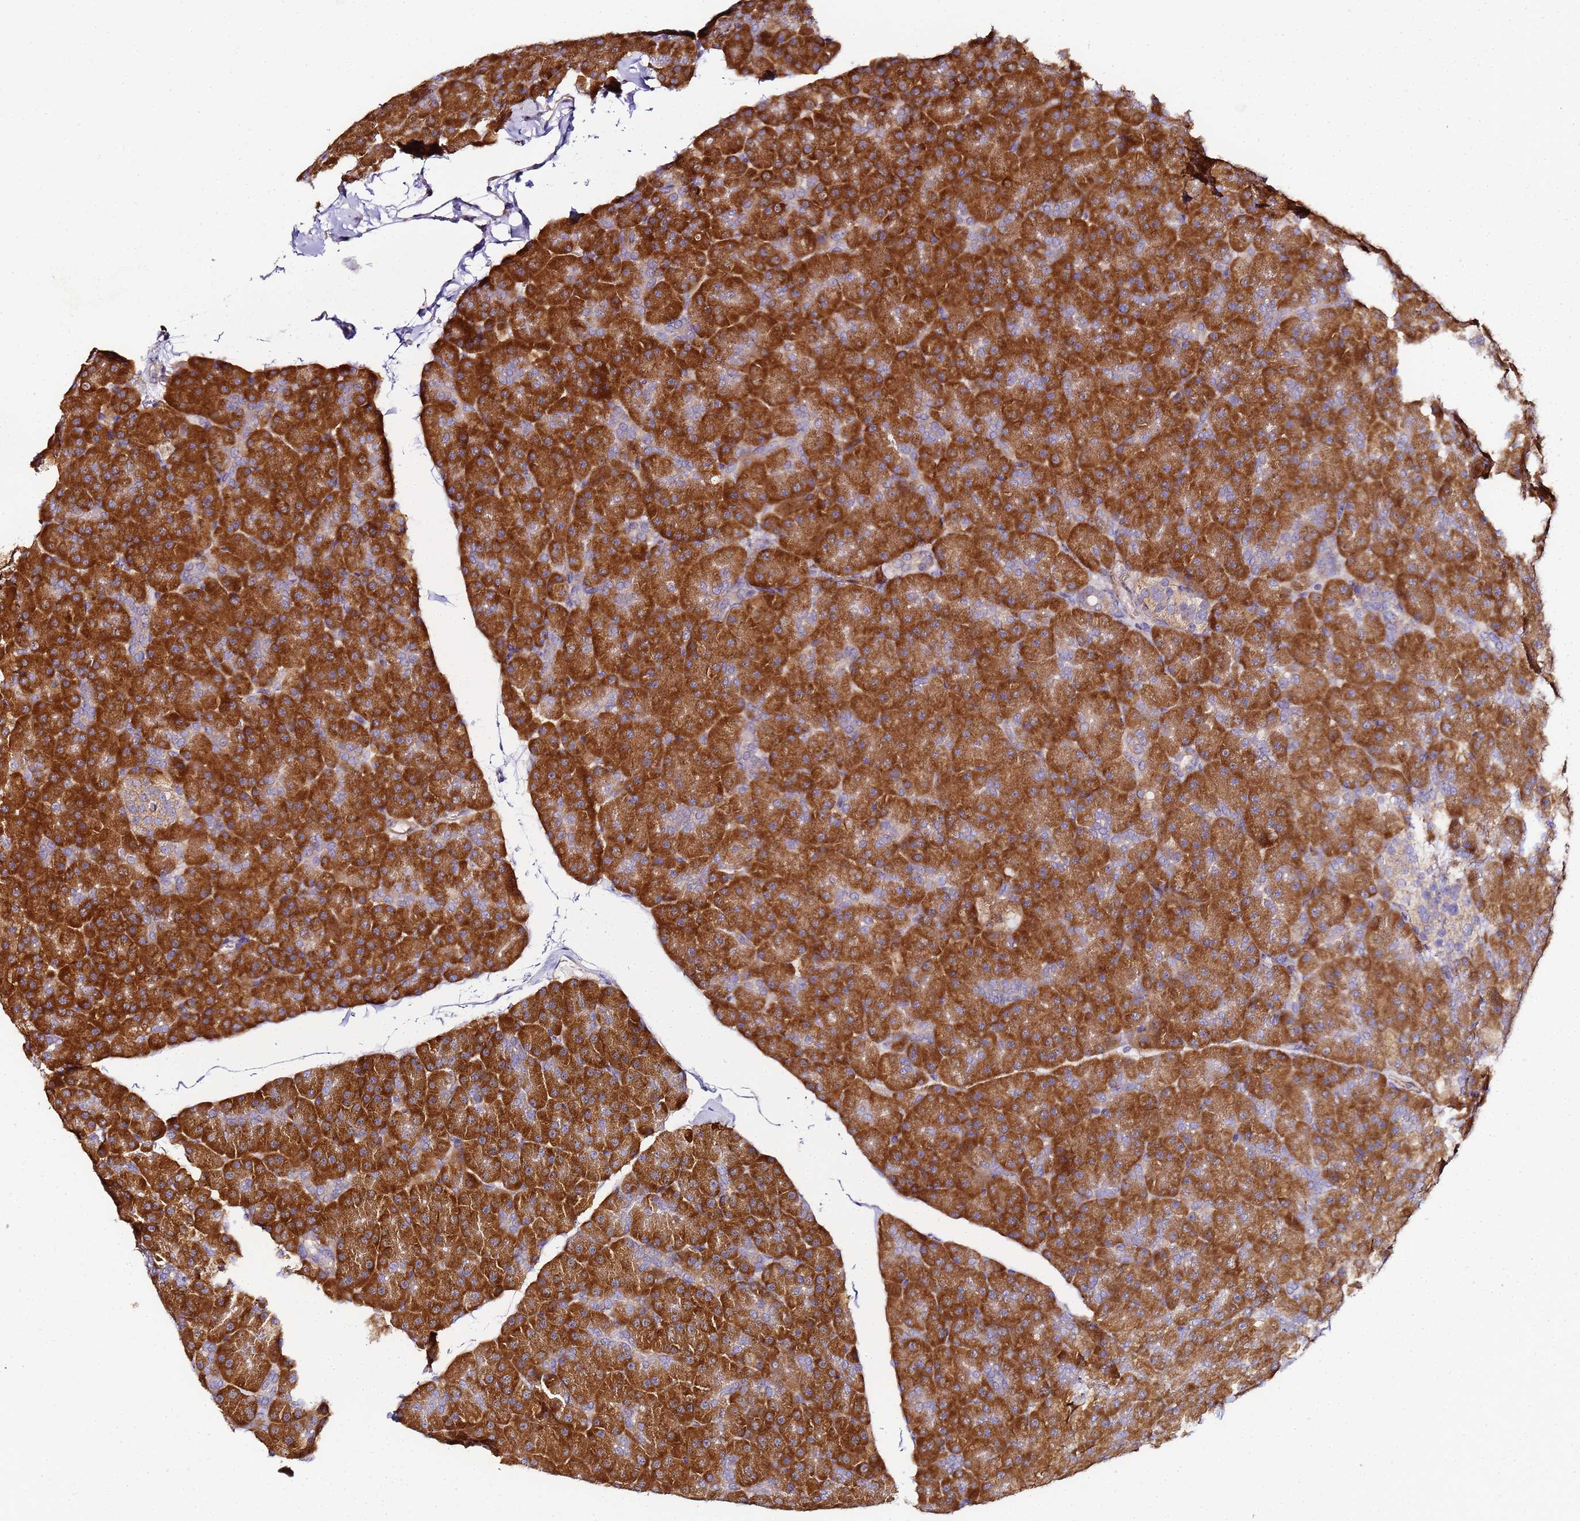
{"staining": {"intensity": "strong", "quantity": ">75%", "location": "cytoplasmic/membranous"}, "tissue": "pancreas", "cell_type": "Exocrine glandular cells", "image_type": "normal", "snomed": [{"axis": "morphology", "description": "Normal tissue, NOS"}, {"axis": "topography", "description": "Pancreas"}], "caption": "A micrograph showing strong cytoplasmic/membranous positivity in about >75% of exocrine glandular cells in unremarkable pancreas, as visualized by brown immunohistochemical staining.", "gene": "RPL13A", "patient": {"sex": "male", "age": 36}}